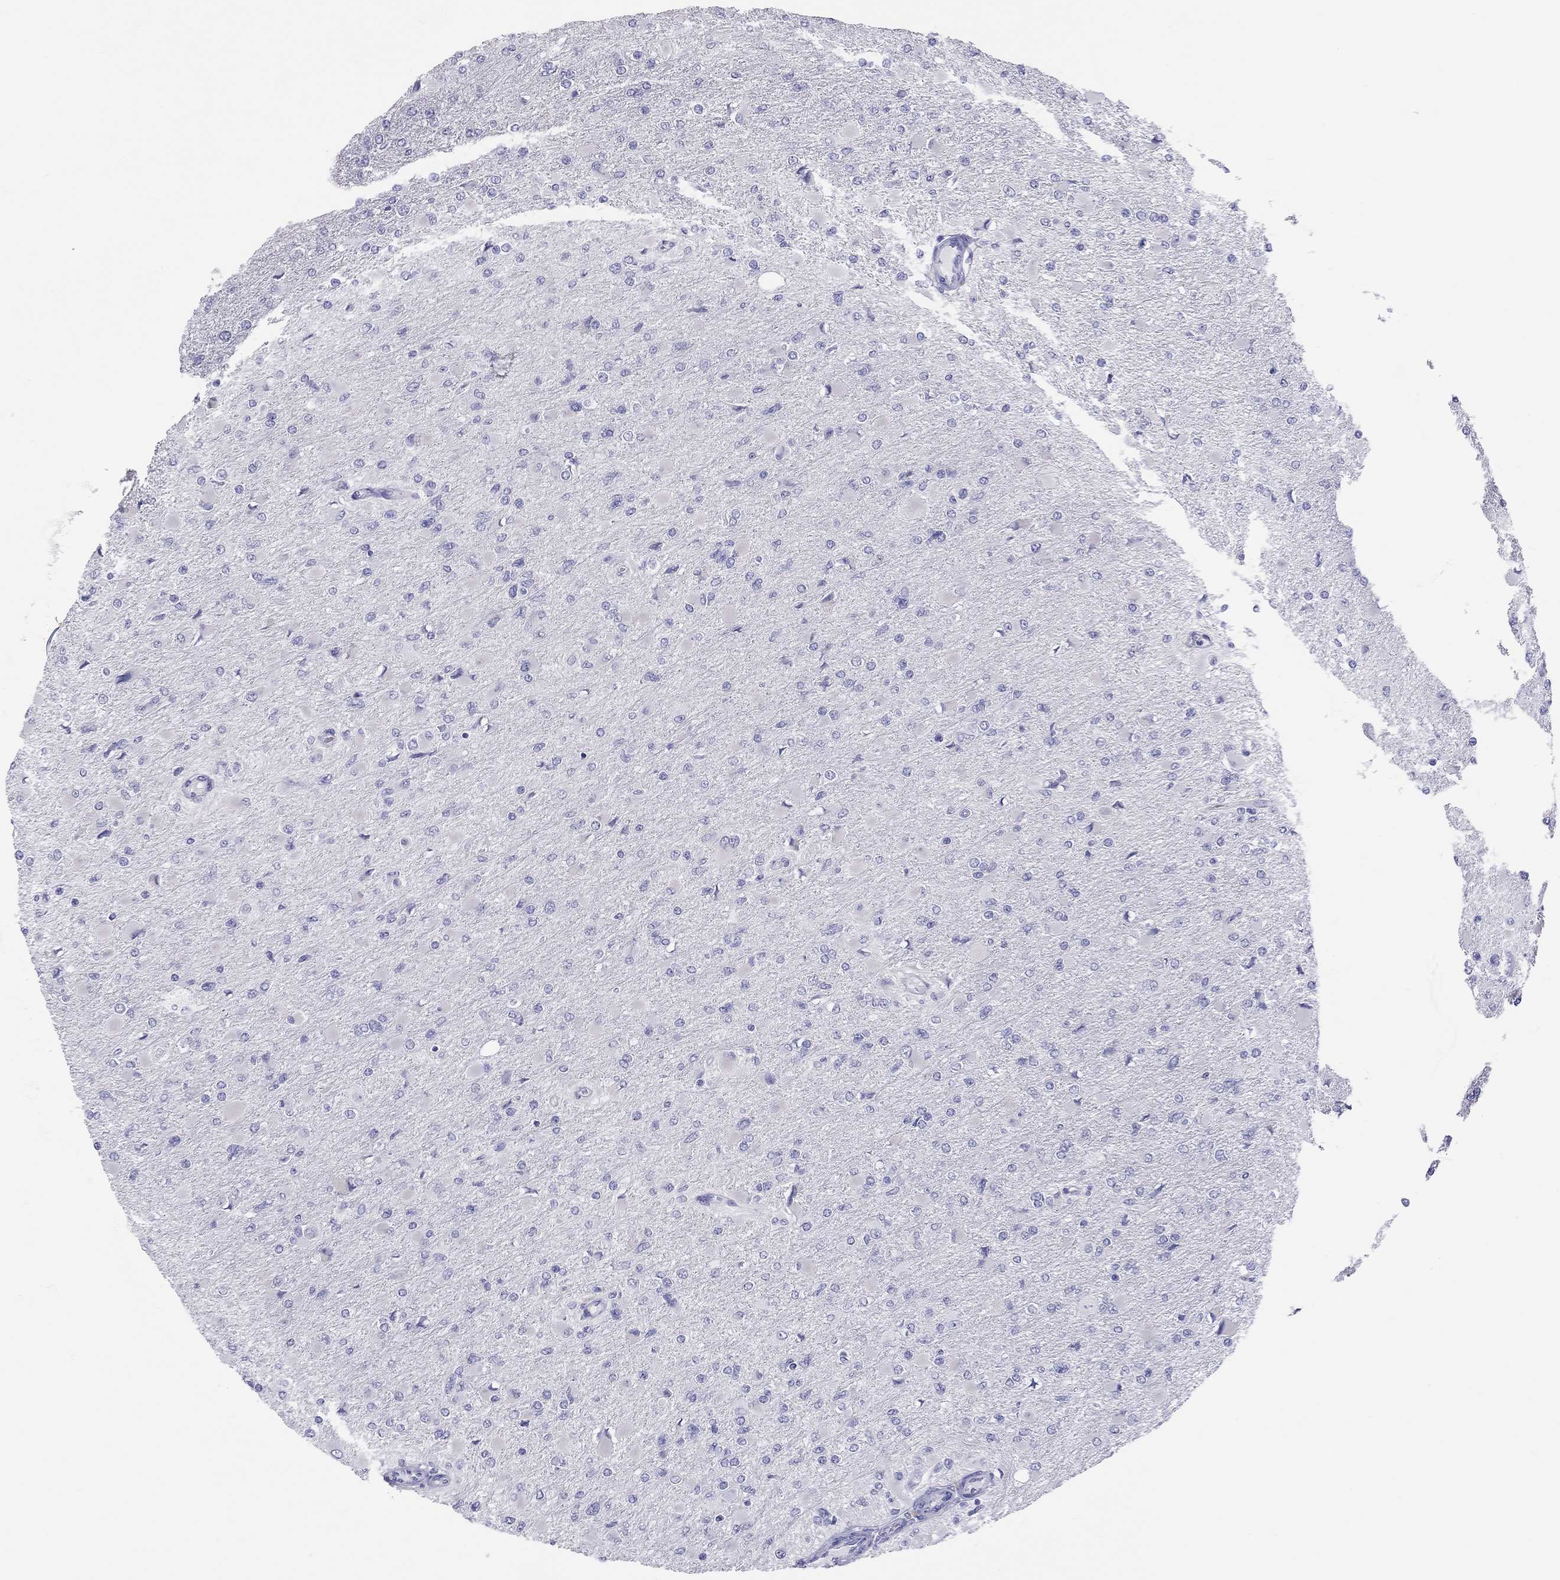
{"staining": {"intensity": "negative", "quantity": "none", "location": "none"}, "tissue": "glioma", "cell_type": "Tumor cells", "image_type": "cancer", "snomed": [{"axis": "morphology", "description": "Glioma, malignant, High grade"}, {"axis": "topography", "description": "Cerebral cortex"}], "caption": "DAB immunohistochemical staining of malignant glioma (high-grade) demonstrates no significant expression in tumor cells.", "gene": "PSMB11", "patient": {"sex": "female", "age": 36}}